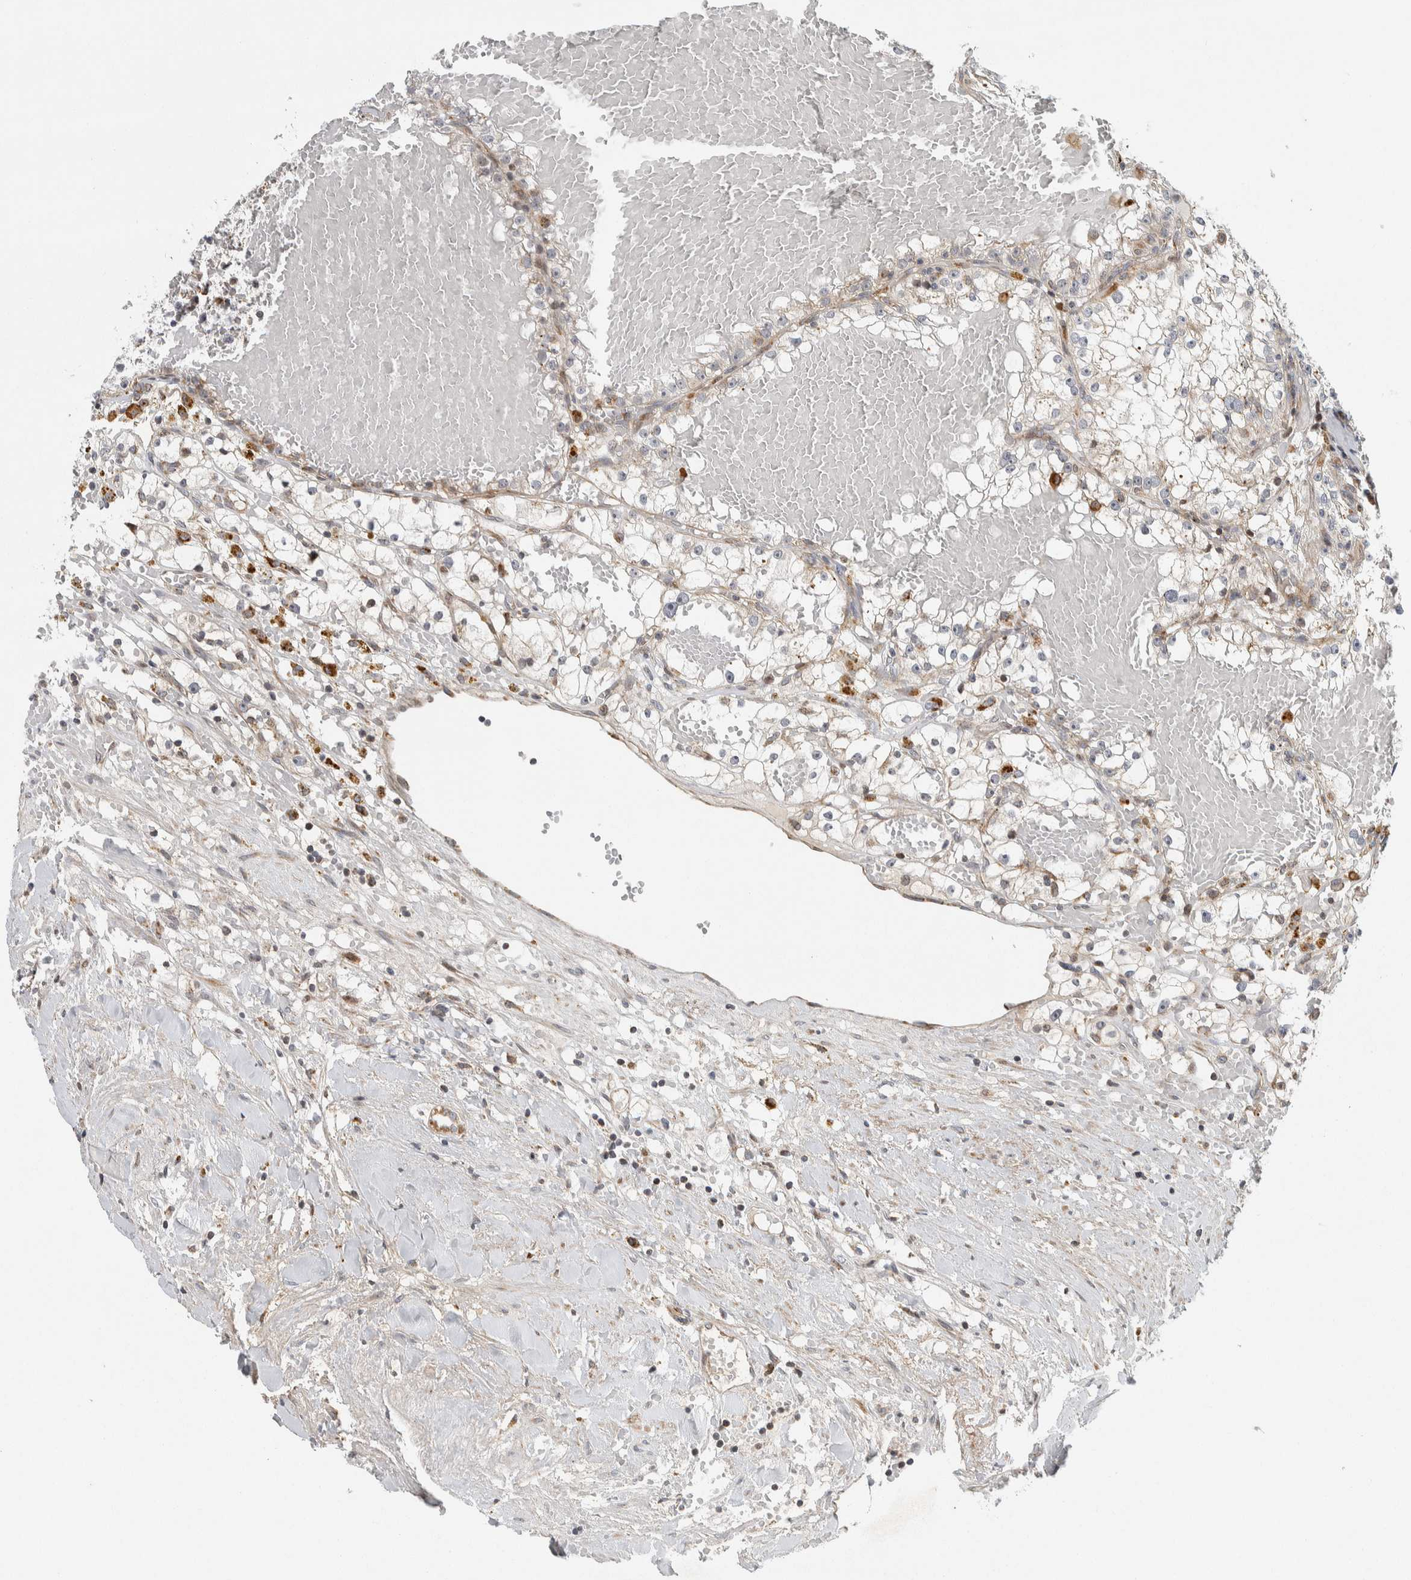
{"staining": {"intensity": "weak", "quantity": "<25%", "location": "cytoplasmic/membranous"}, "tissue": "renal cancer", "cell_type": "Tumor cells", "image_type": "cancer", "snomed": [{"axis": "morphology", "description": "Adenocarcinoma, NOS"}, {"axis": "topography", "description": "Kidney"}], "caption": "Tumor cells show no significant protein expression in renal adenocarcinoma.", "gene": "AFP", "patient": {"sex": "male", "age": 56}}